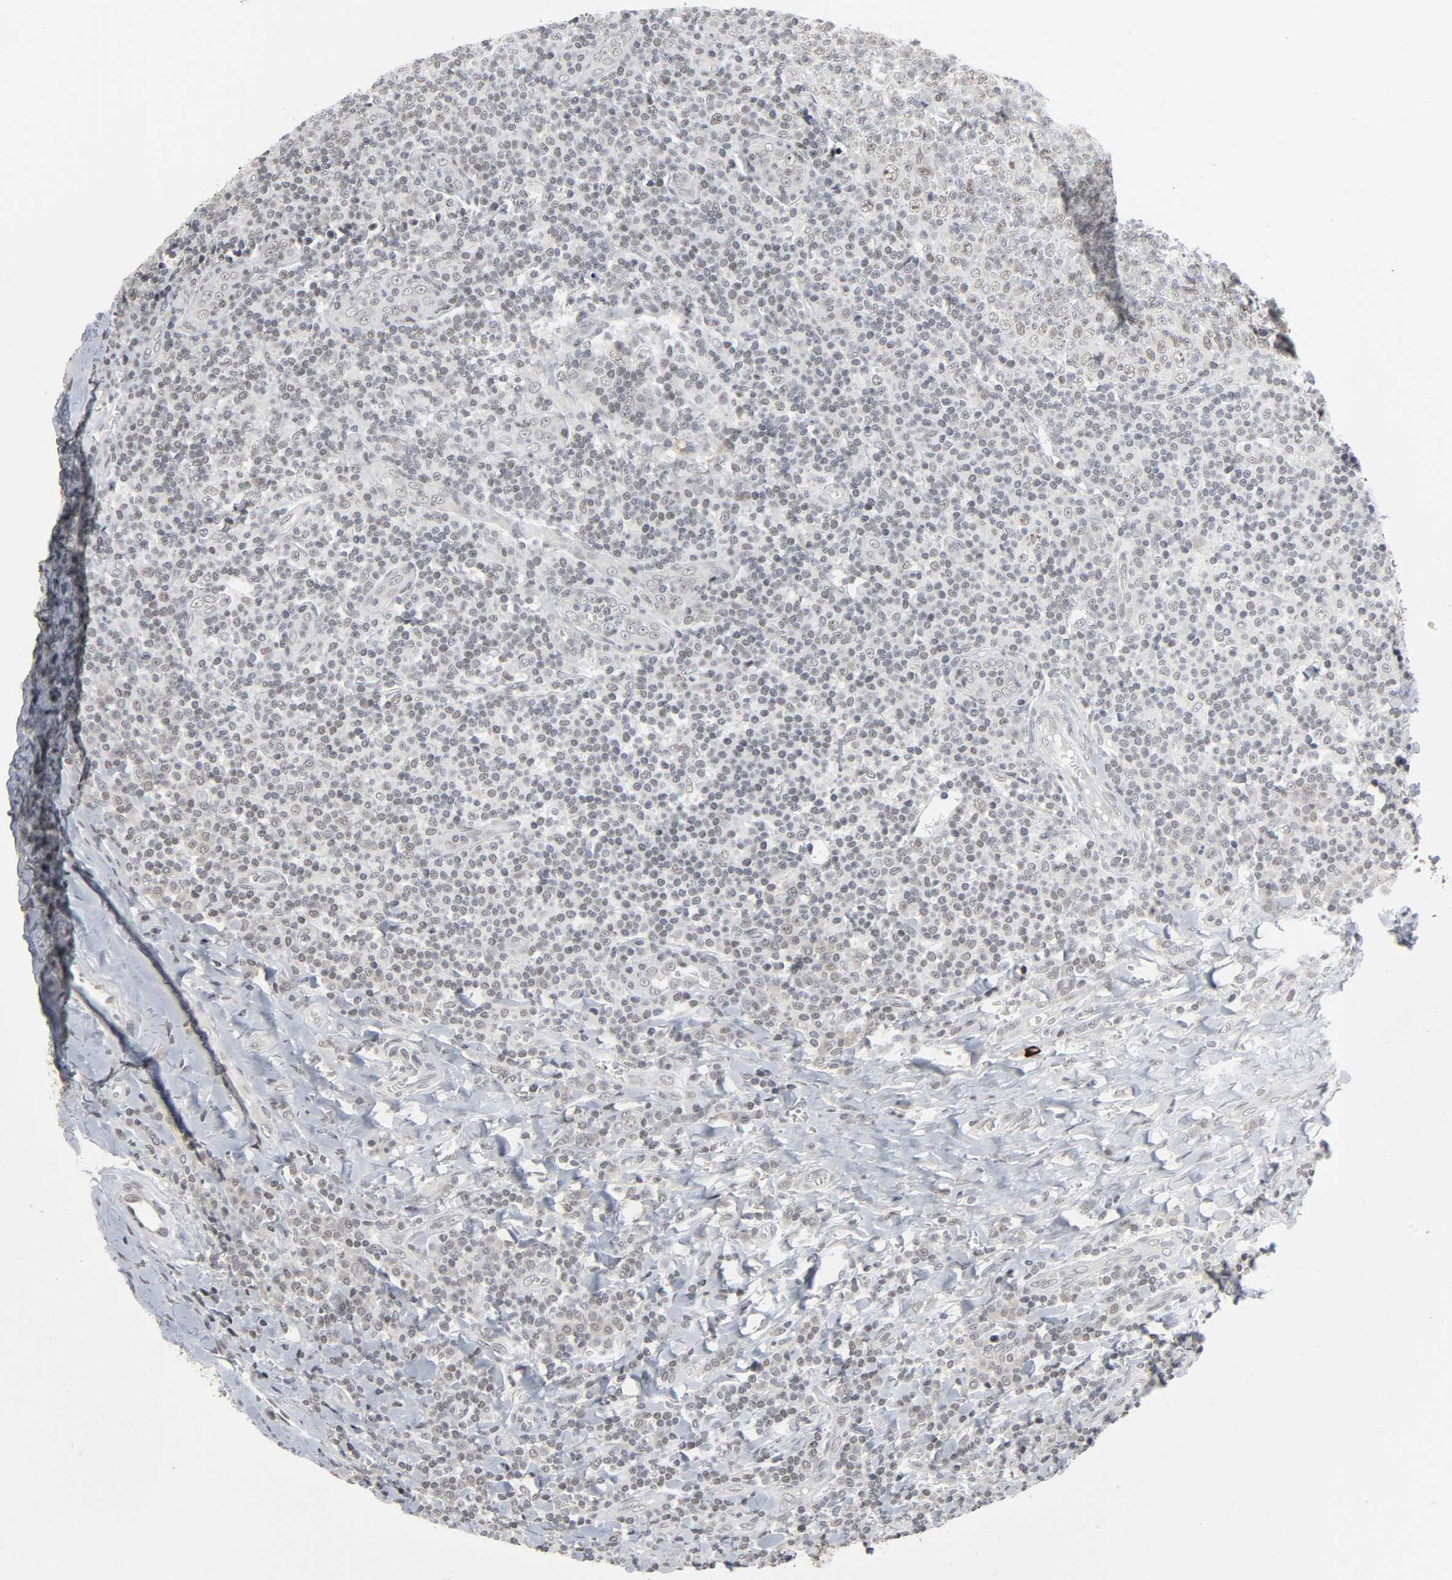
{"staining": {"intensity": "weak", "quantity": "<25%", "location": "nuclear"}, "tissue": "tonsil", "cell_type": "Germinal center cells", "image_type": "normal", "snomed": [{"axis": "morphology", "description": "Normal tissue, NOS"}, {"axis": "topography", "description": "Tonsil"}], "caption": "Photomicrograph shows no significant protein expression in germinal center cells of unremarkable tonsil.", "gene": "MUC1", "patient": {"sex": "male", "age": 31}}